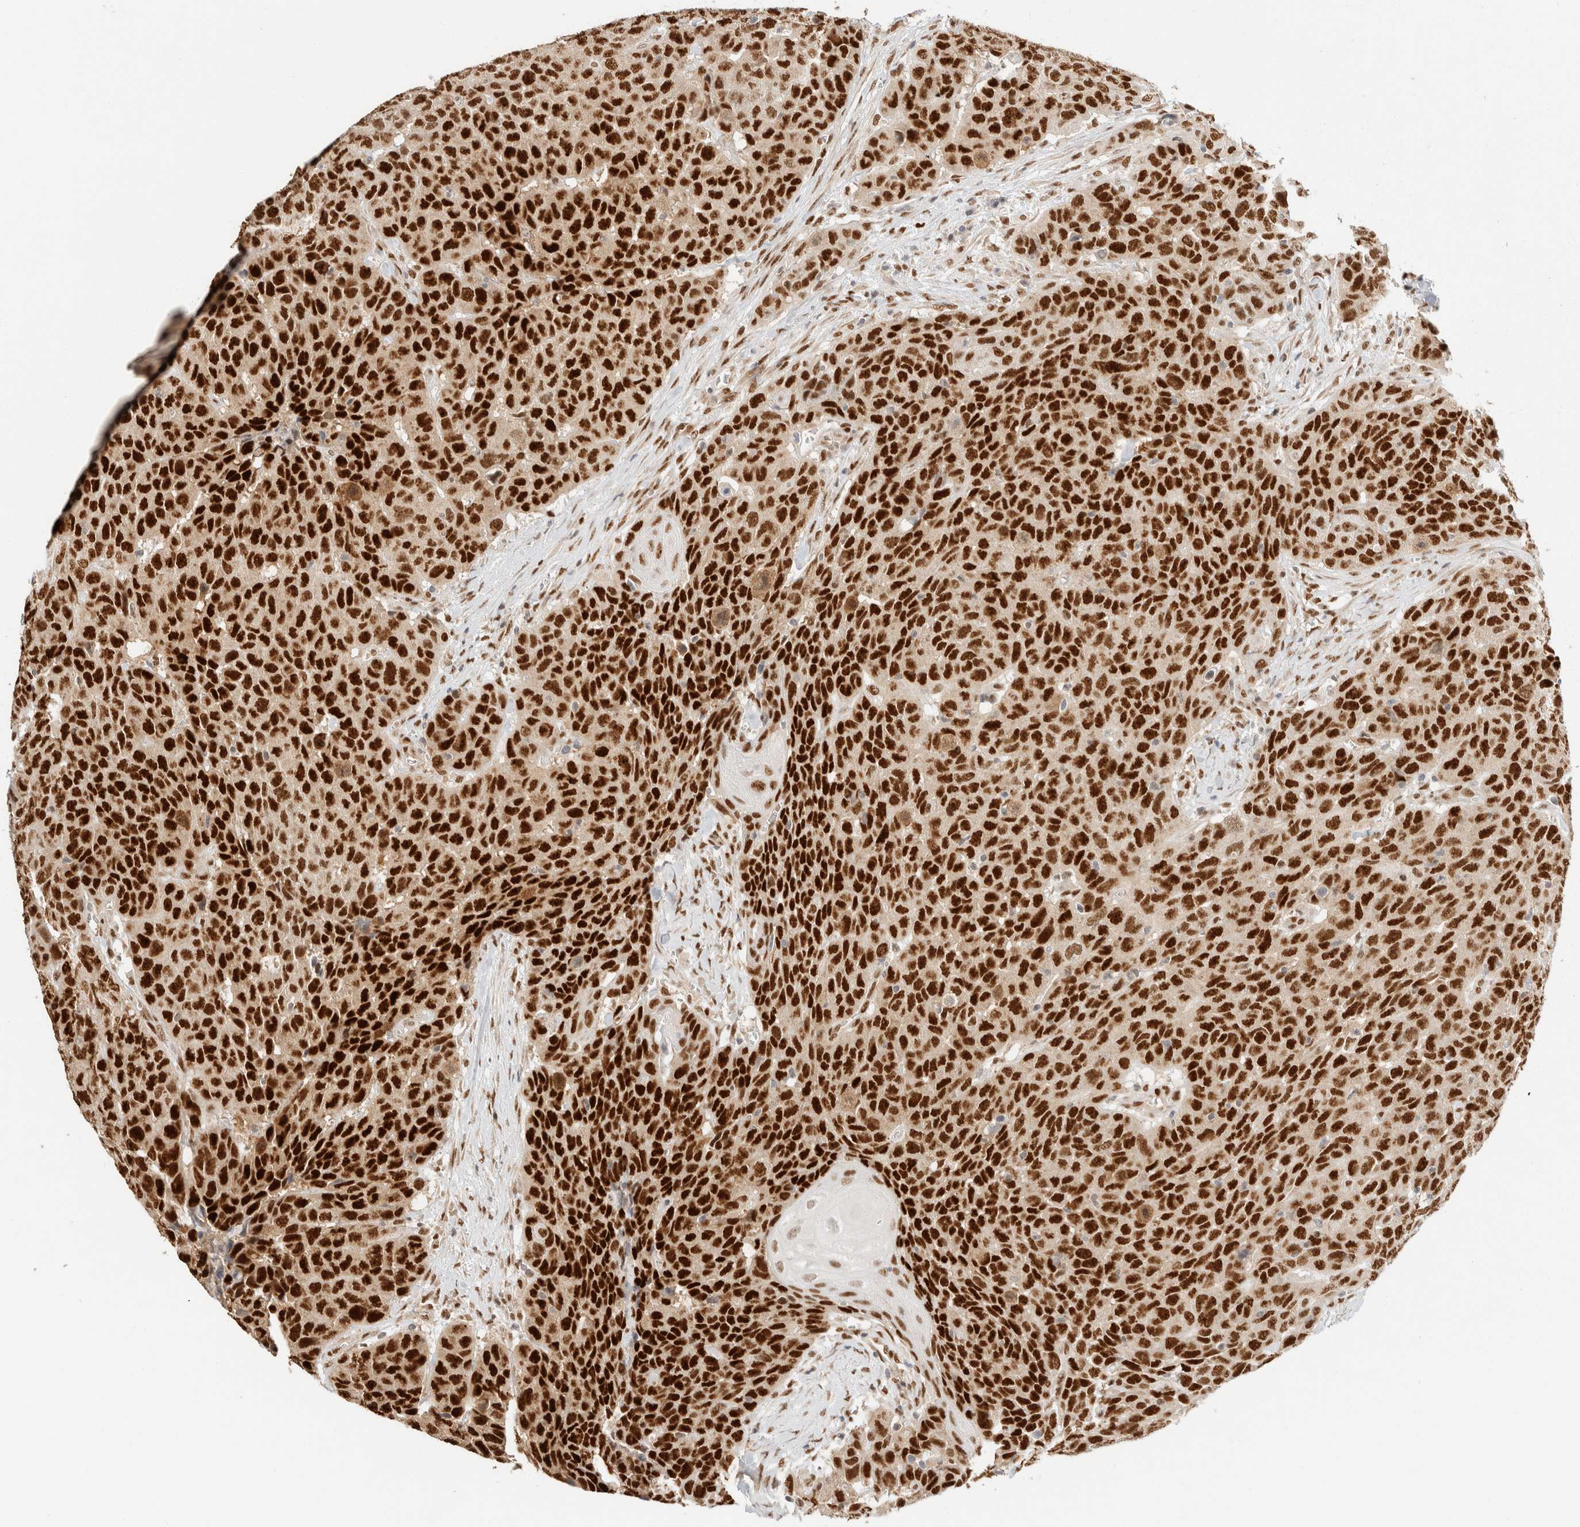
{"staining": {"intensity": "strong", "quantity": ">75%", "location": "nuclear"}, "tissue": "head and neck cancer", "cell_type": "Tumor cells", "image_type": "cancer", "snomed": [{"axis": "morphology", "description": "Squamous cell carcinoma, NOS"}, {"axis": "topography", "description": "Head-Neck"}], "caption": "A micrograph of head and neck cancer (squamous cell carcinoma) stained for a protein reveals strong nuclear brown staining in tumor cells.", "gene": "ZNF768", "patient": {"sex": "male", "age": 66}}